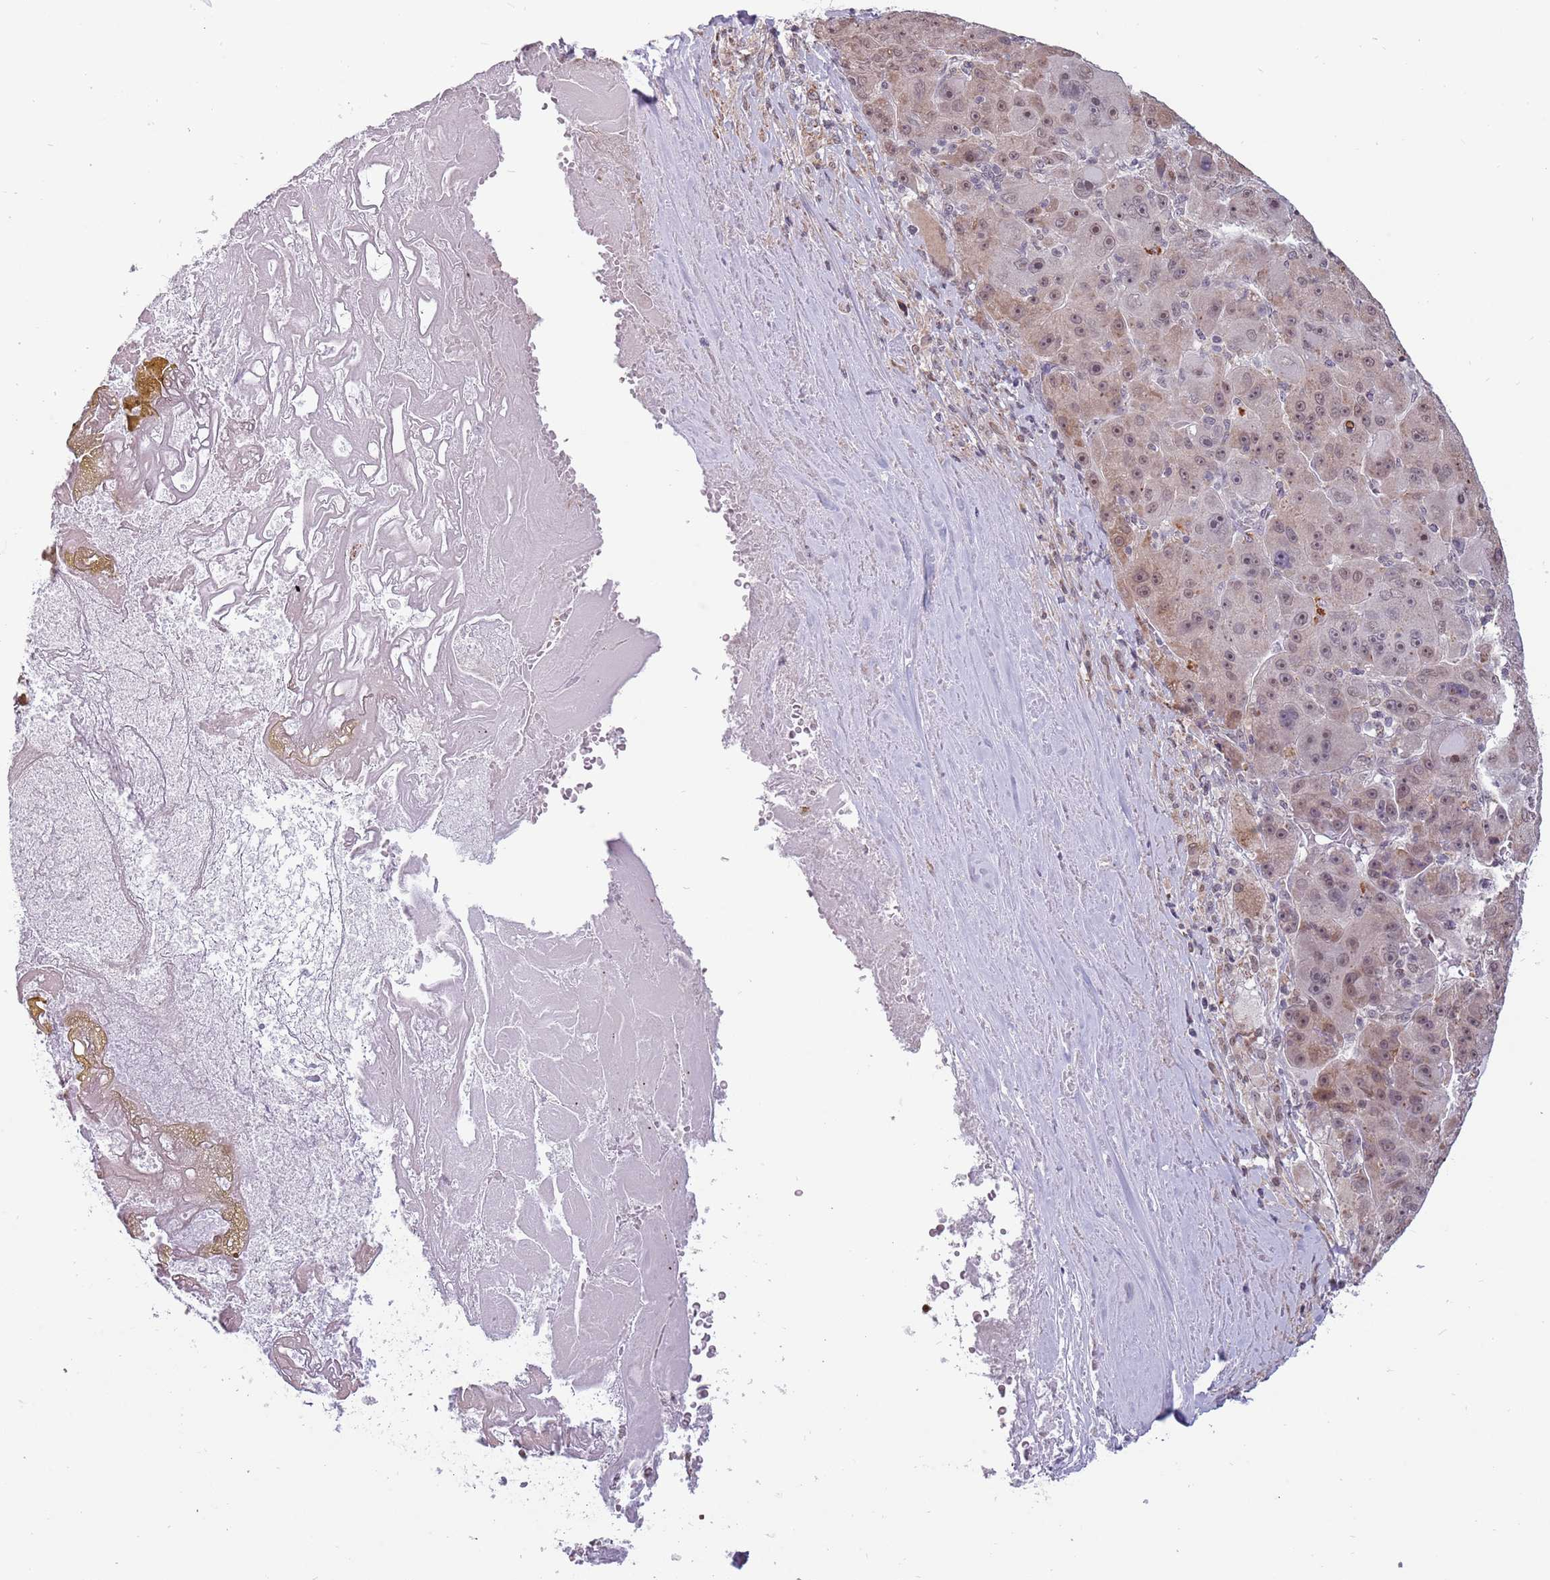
{"staining": {"intensity": "weak", "quantity": "<25%", "location": "nuclear"}, "tissue": "liver cancer", "cell_type": "Tumor cells", "image_type": "cancer", "snomed": [{"axis": "morphology", "description": "Carcinoma, Hepatocellular, NOS"}, {"axis": "topography", "description": "Liver"}], "caption": "DAB immunohistochemical staining of human liver cancer (hepatocellular carcinoma) reveals no significant positivity in tumor cells. Brightfield microscopy of immunohistochemistry stained with DAB (3,3'-diaminobenzidine) (brown) and hematoxylin (blue), captured at high magnification.", "gene": "BARD1", "patient": {"sex": "male", "age": 76}}